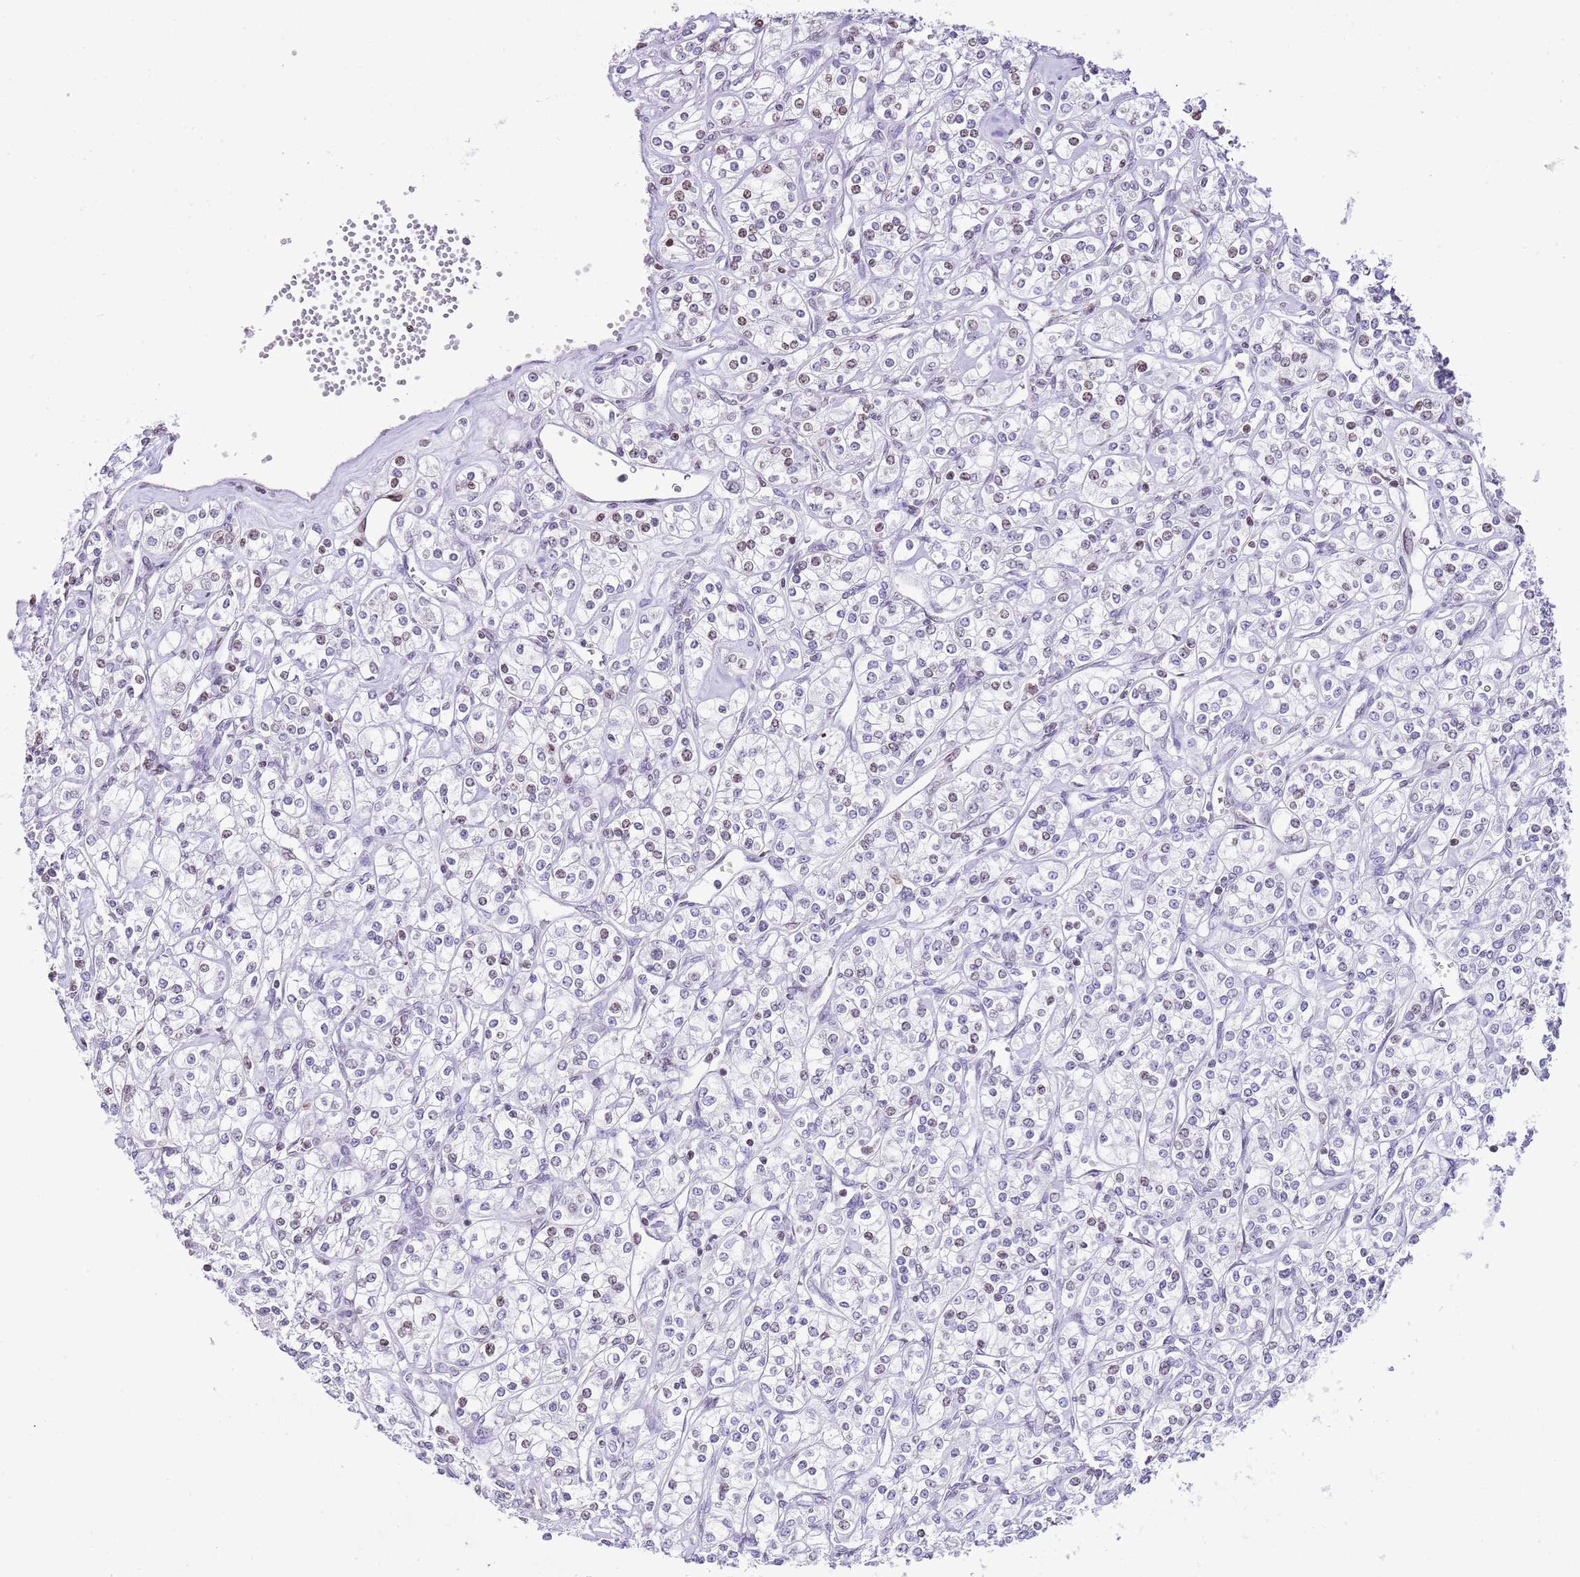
{"staining": {"intensity": "weak", "quantity": "<25%", "location": "nuclear"}, "tissue": "renal cancer", "cell_type": "Tumor cells", "image_type": "cancer", "snomed": [{"axis": "morphology", "description": "Adenocarcinoma, NOS"}, {"axis": "topography", "description": "Kidney"}], "caption": "Adenocarcinoma (renal) was stained to show a protein in brown. There is no significant staining in tumor cells.", "gene": "PRR15", "patient": {"sex": "male", "age": 77}}